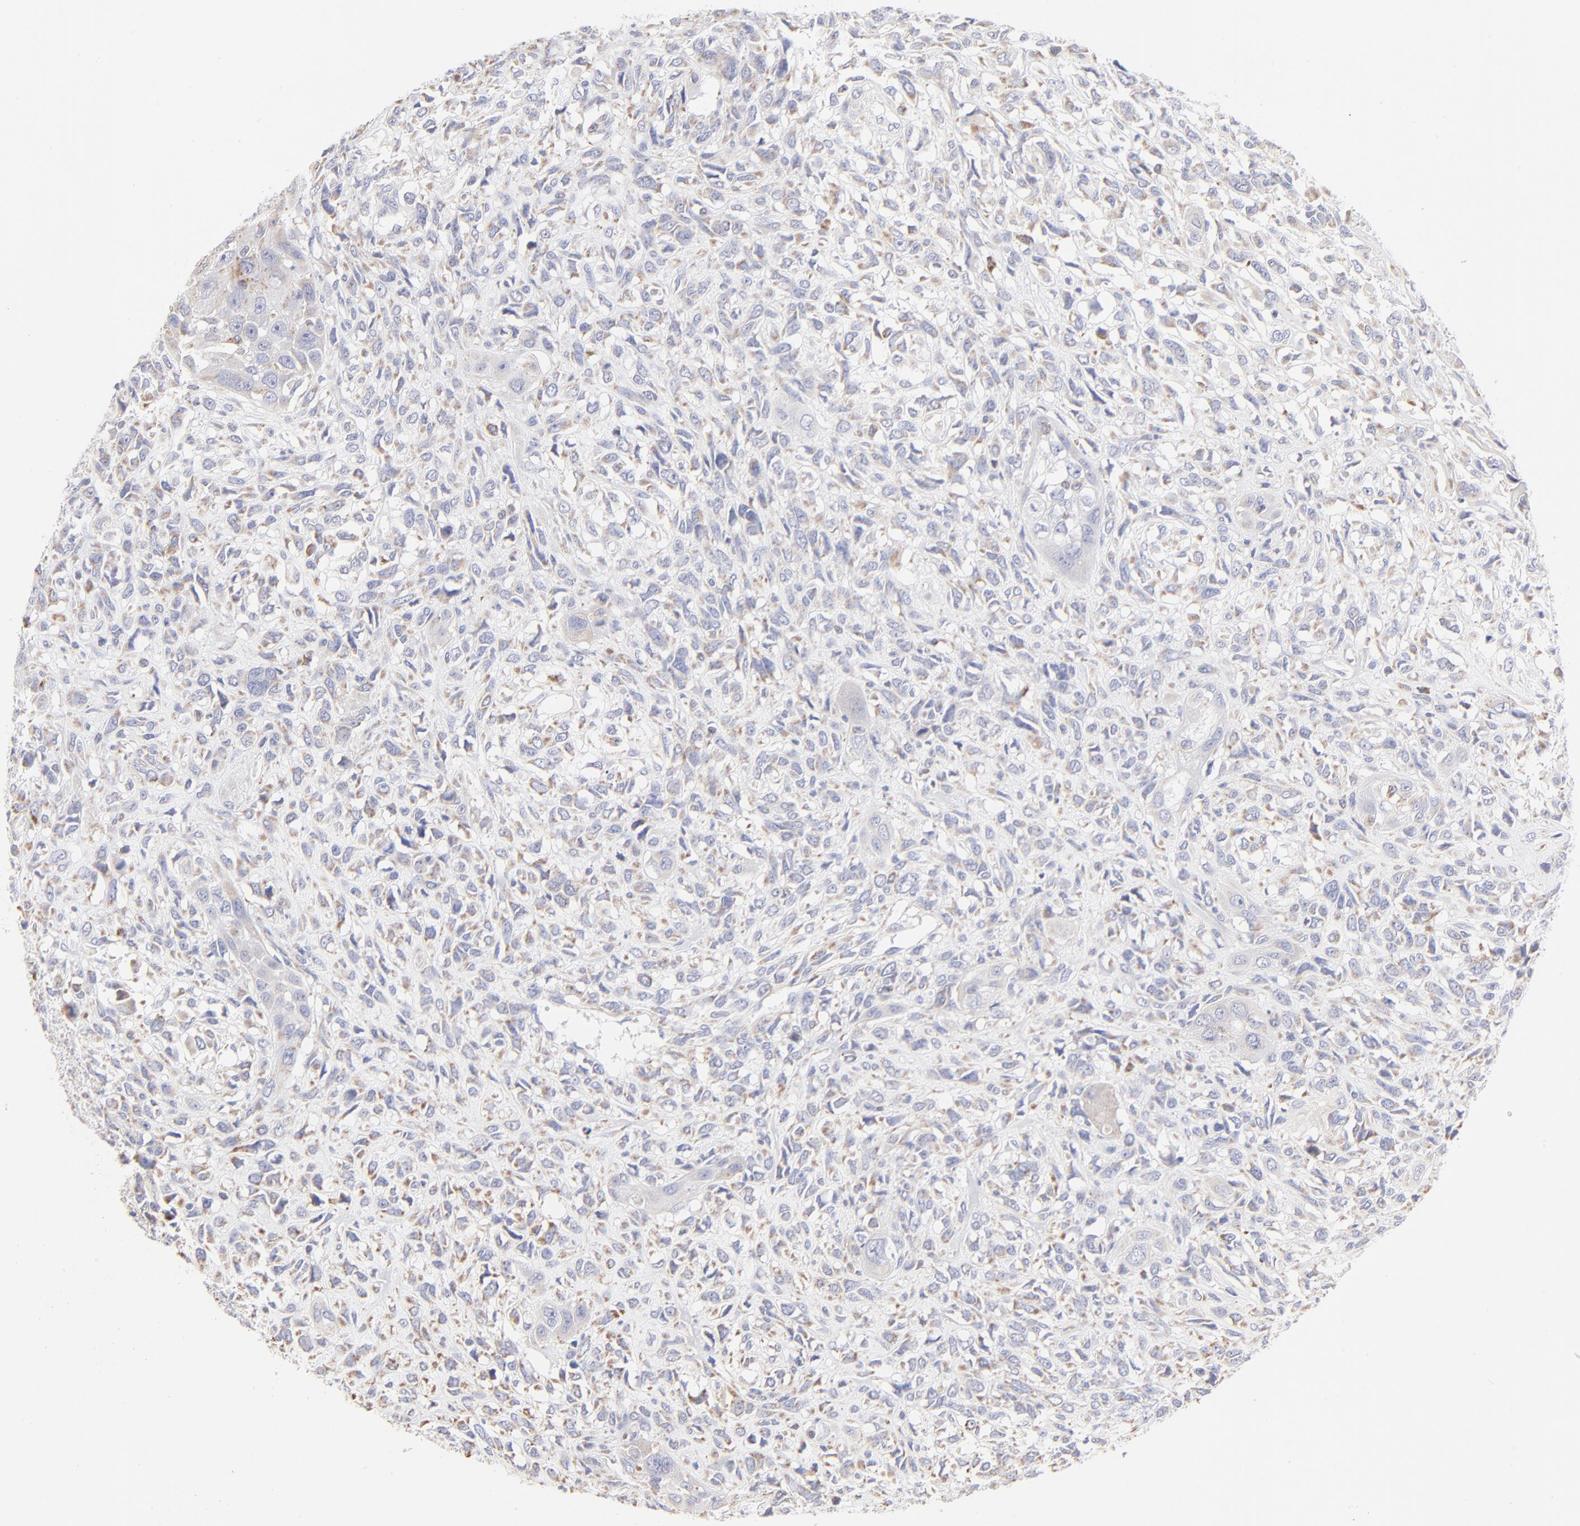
{"staining": {"intensity": "negative", "quantity": "none", "location": "none"}, "tissue": "head and neck cancer", "cell_type": "Tumor cells", "image_type": "cancer", "snomed": [{"axis": "morphology", "description": "Neoplasm, malignant, NOS"}, {"axis": "topography", "description": "Salivary gland"}, {"axis": "topography", "description": "Head-Neck"}], "caption": "High power microscopy histopathology image of an IHC image of head and neck neoplasm (malignant), revealing no significant expression in tumor cells.", "gene": "TST", "patient": {"sex": "male", "age": 43}}